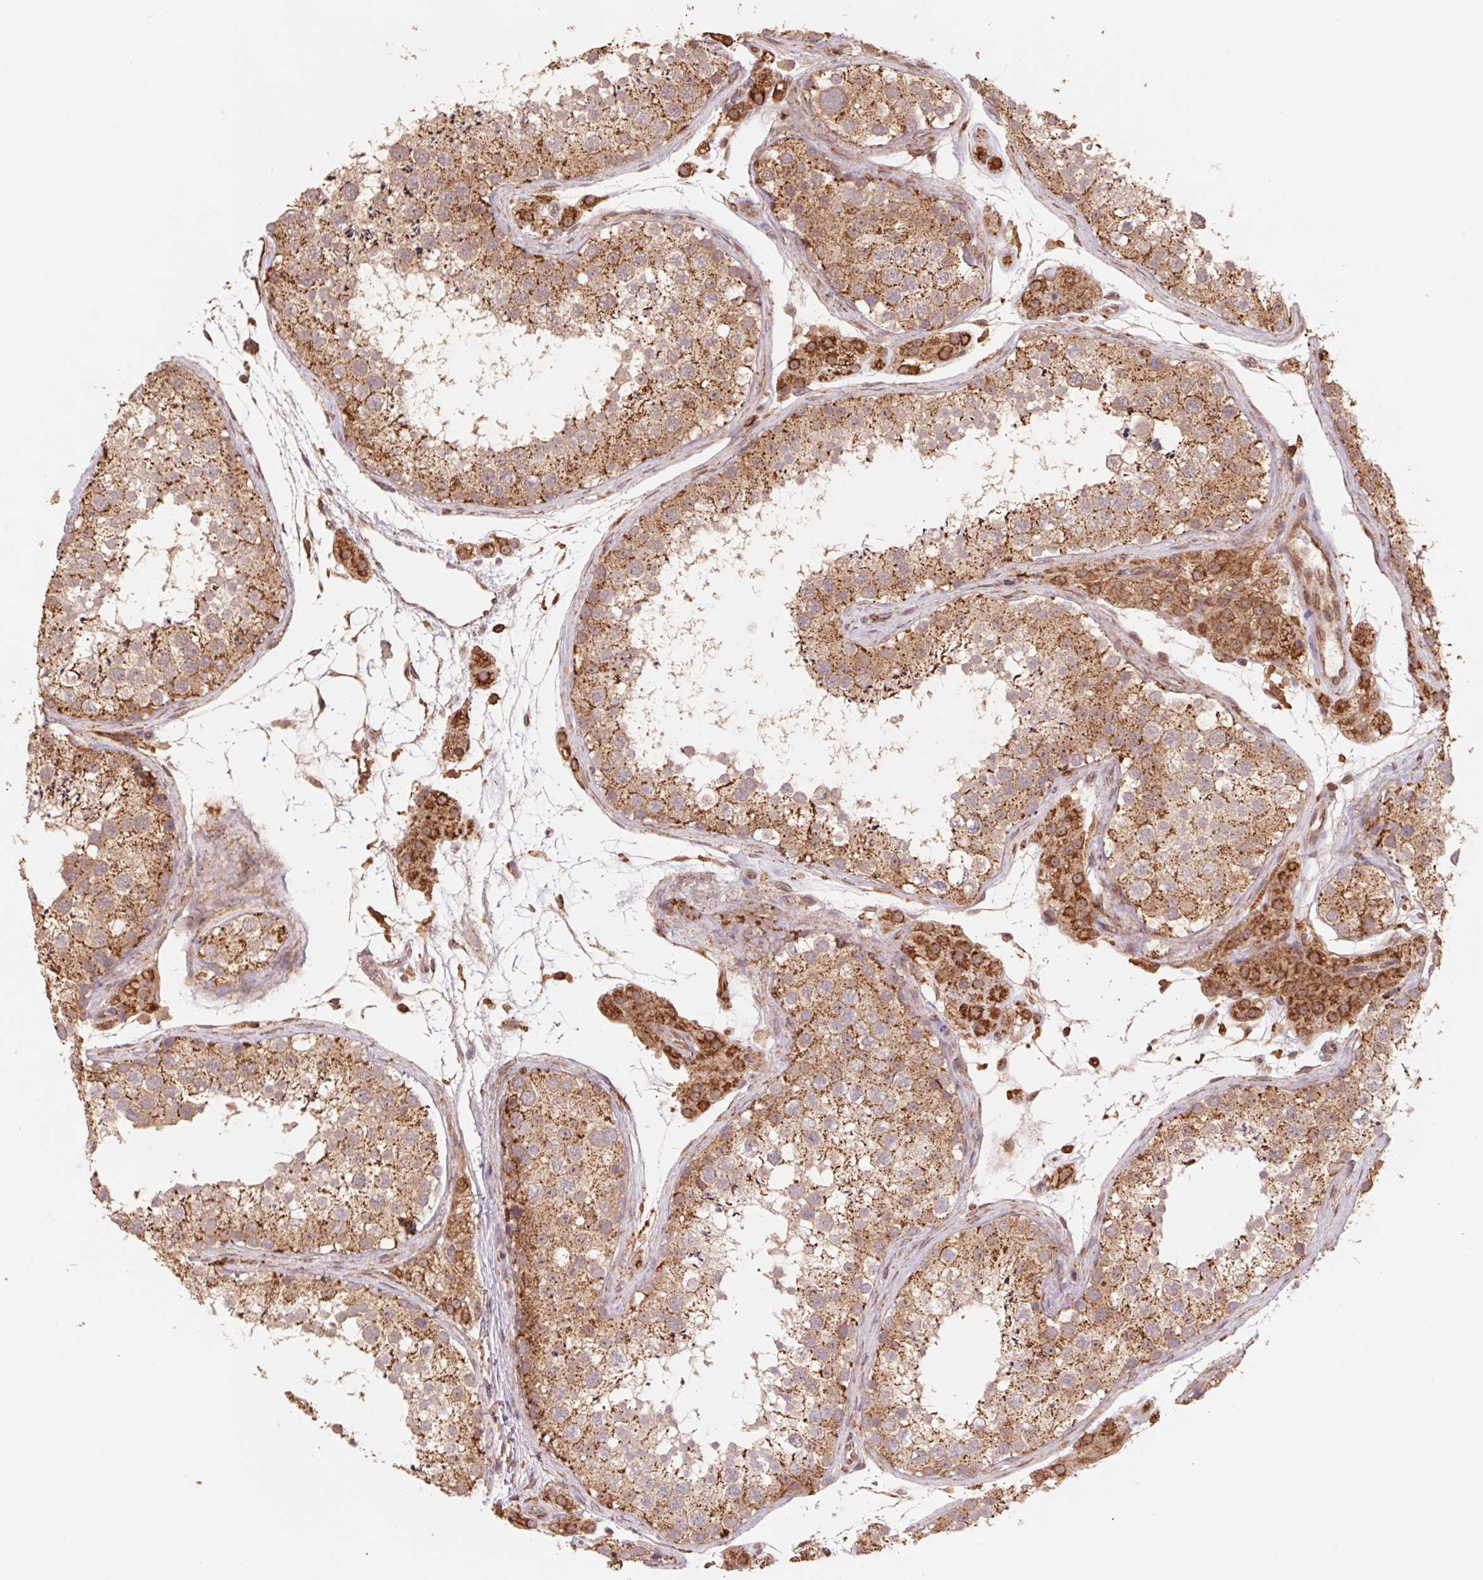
{"staining": {"intensity": "moderate", "quantity": ">75%", "location": "cytoplasmic/membranous"}, "tissue": "testis", "cell_type": "Cells in seminiferous ducts", "image_type": "normal", "snomed": [{"axis": "morphology", "description": "Normal tissue, NOS"}, {"axis": "topography", "description": "Testis"}], "caption": "A micrograph of human testis stained for a protein displays moderate cytoplasmic/membranous brown staining in cells in seminiferous ducts. The staining was performed using DAB (3,3'-diaminobenzidine) to visualize the protein expression in brown, while the nuclei were stained in blue with hematoxylin (Magnification: 20x).", "gene": "URM1", "patient": {"sex": "male", "age": 41}}